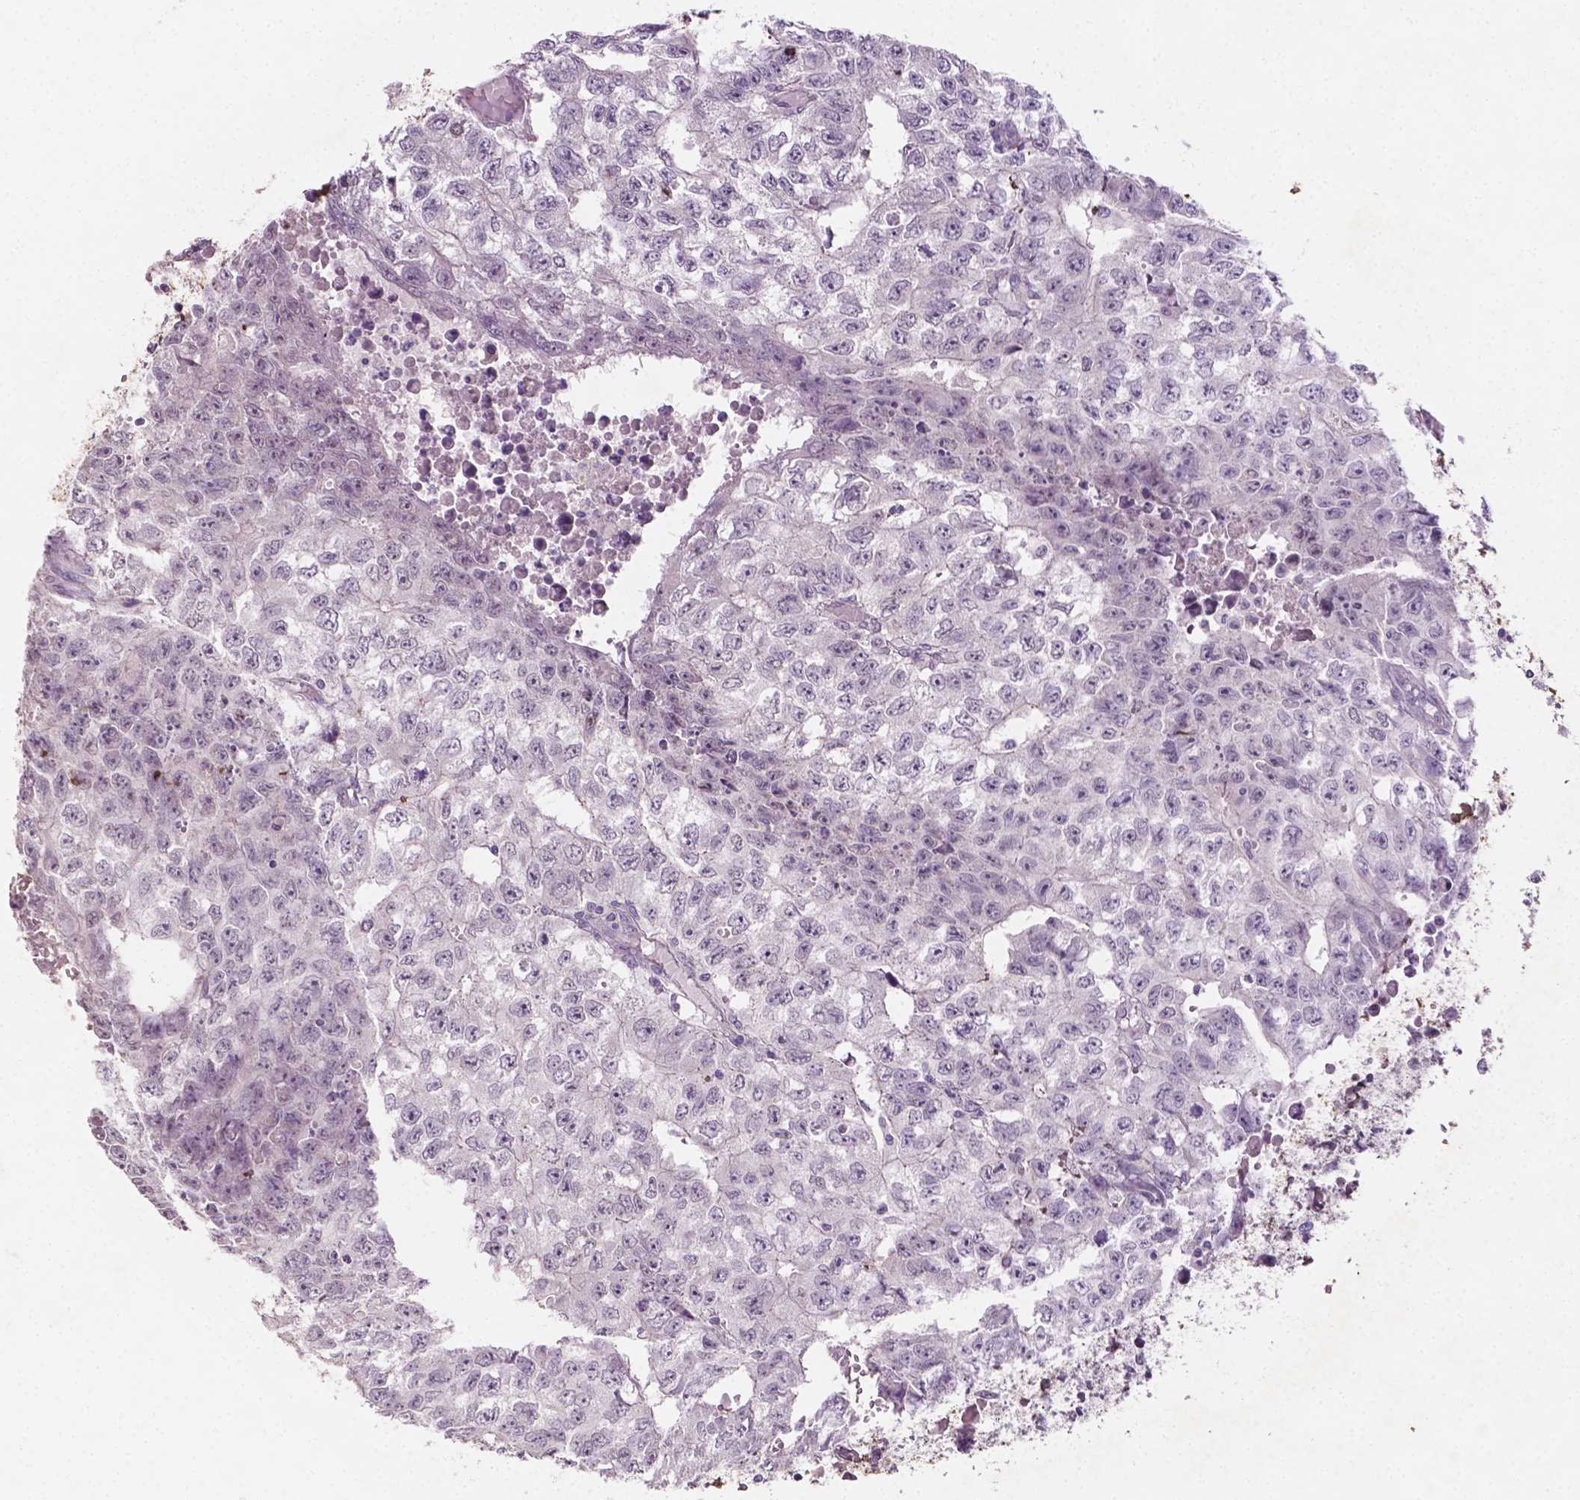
{"staining": {"intensity": "negative", "quantity": "none", "location": "none"}, "tissue": "testis cancer", "cell_type": "Tumor cells", "image_type": "cancer", "snomed": [{"axis": "morphology", "description": "Carcinoma, Embryonal, NOS"}, {"axis": "morphology", "description": "Teratoma, malignant, NOS"}, {"axis": "topography", "description": "Testis"}], "caption": "Image shows no significant protein positivity in tumor cells of embryonal carcinoma (testis). (DAB (3,3'-diaminobenzidine) immunohistochemistry visualized using brightfield microscopy, high magnification).", "gene": "DLG2", "patient": {"sex": "male", "age": 24}}